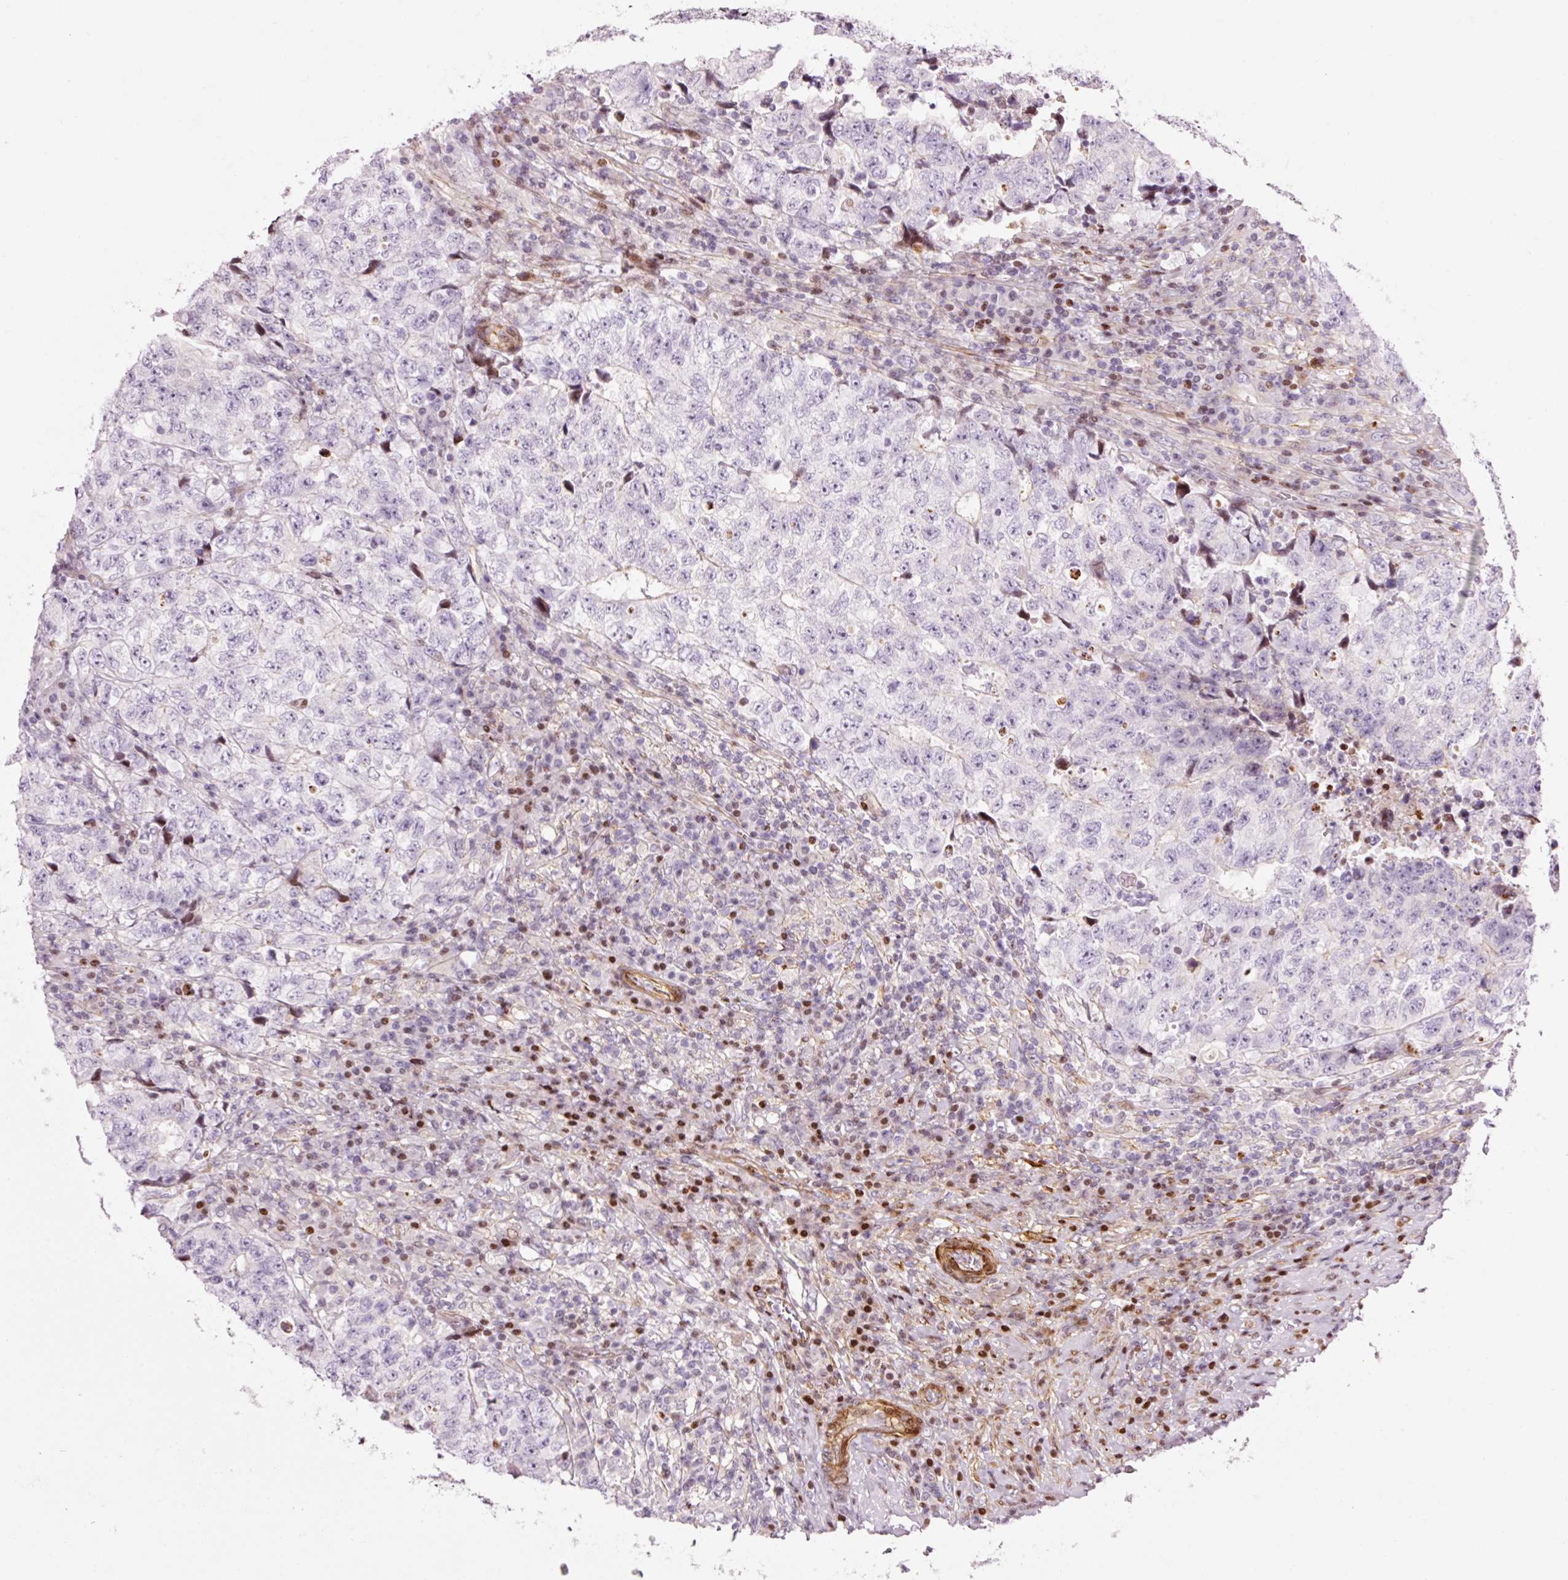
{"staining": {"intensity": "negative", "quantity": "none", "location": "none"}, "tissue": "testis cancer", "cell_type": "Tumor cells", "image_type": "cancer", "snomed": [{"axis": "morphology", "description": "Necrosis, NOS"}, {"axis": "morphology", "description": "Carcinoma, Embryonal, NOS"}, {"axis": "topography", "description": "Testis"}], "caption": "This is a photomicrograph of immunohistochemistry staining of testis embryonal carcinoma, which shows no positivity in tumor cells.", "gene": "ANKRD20A1", "patient": {"sex": "male", "age": 19}}